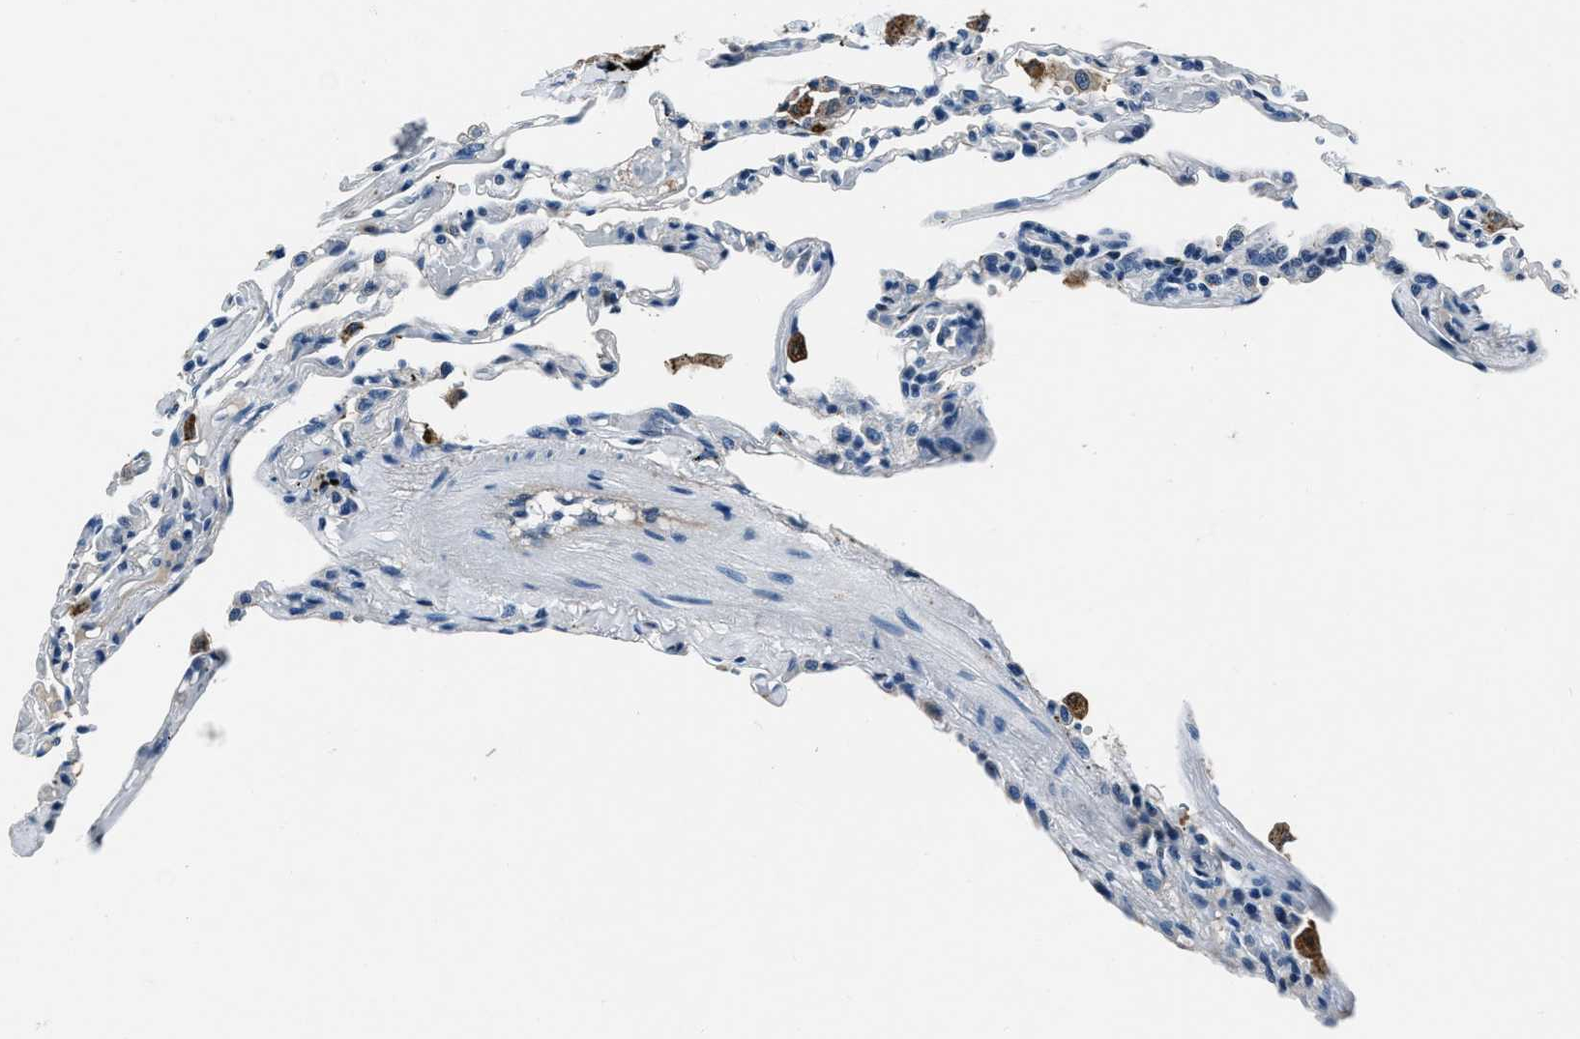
{"staining": {"intensity": "negative", "quantity": "none", "location": "none"}, "tissue": "lung", "cell_type": "Alveolar cells", "image_type": "normal", "snomed": [{"axis": "morphology", "description": "Normal tissue, NOS"}, {"axis": "topography", "description": "Lung"}], "caption": "Immunohistochemistry (IHC) of unremarkable human lung reveals no staining in alveolar cells.", "gene": "PTPDC1", "patient": {"sex": "male", "age": 59}}